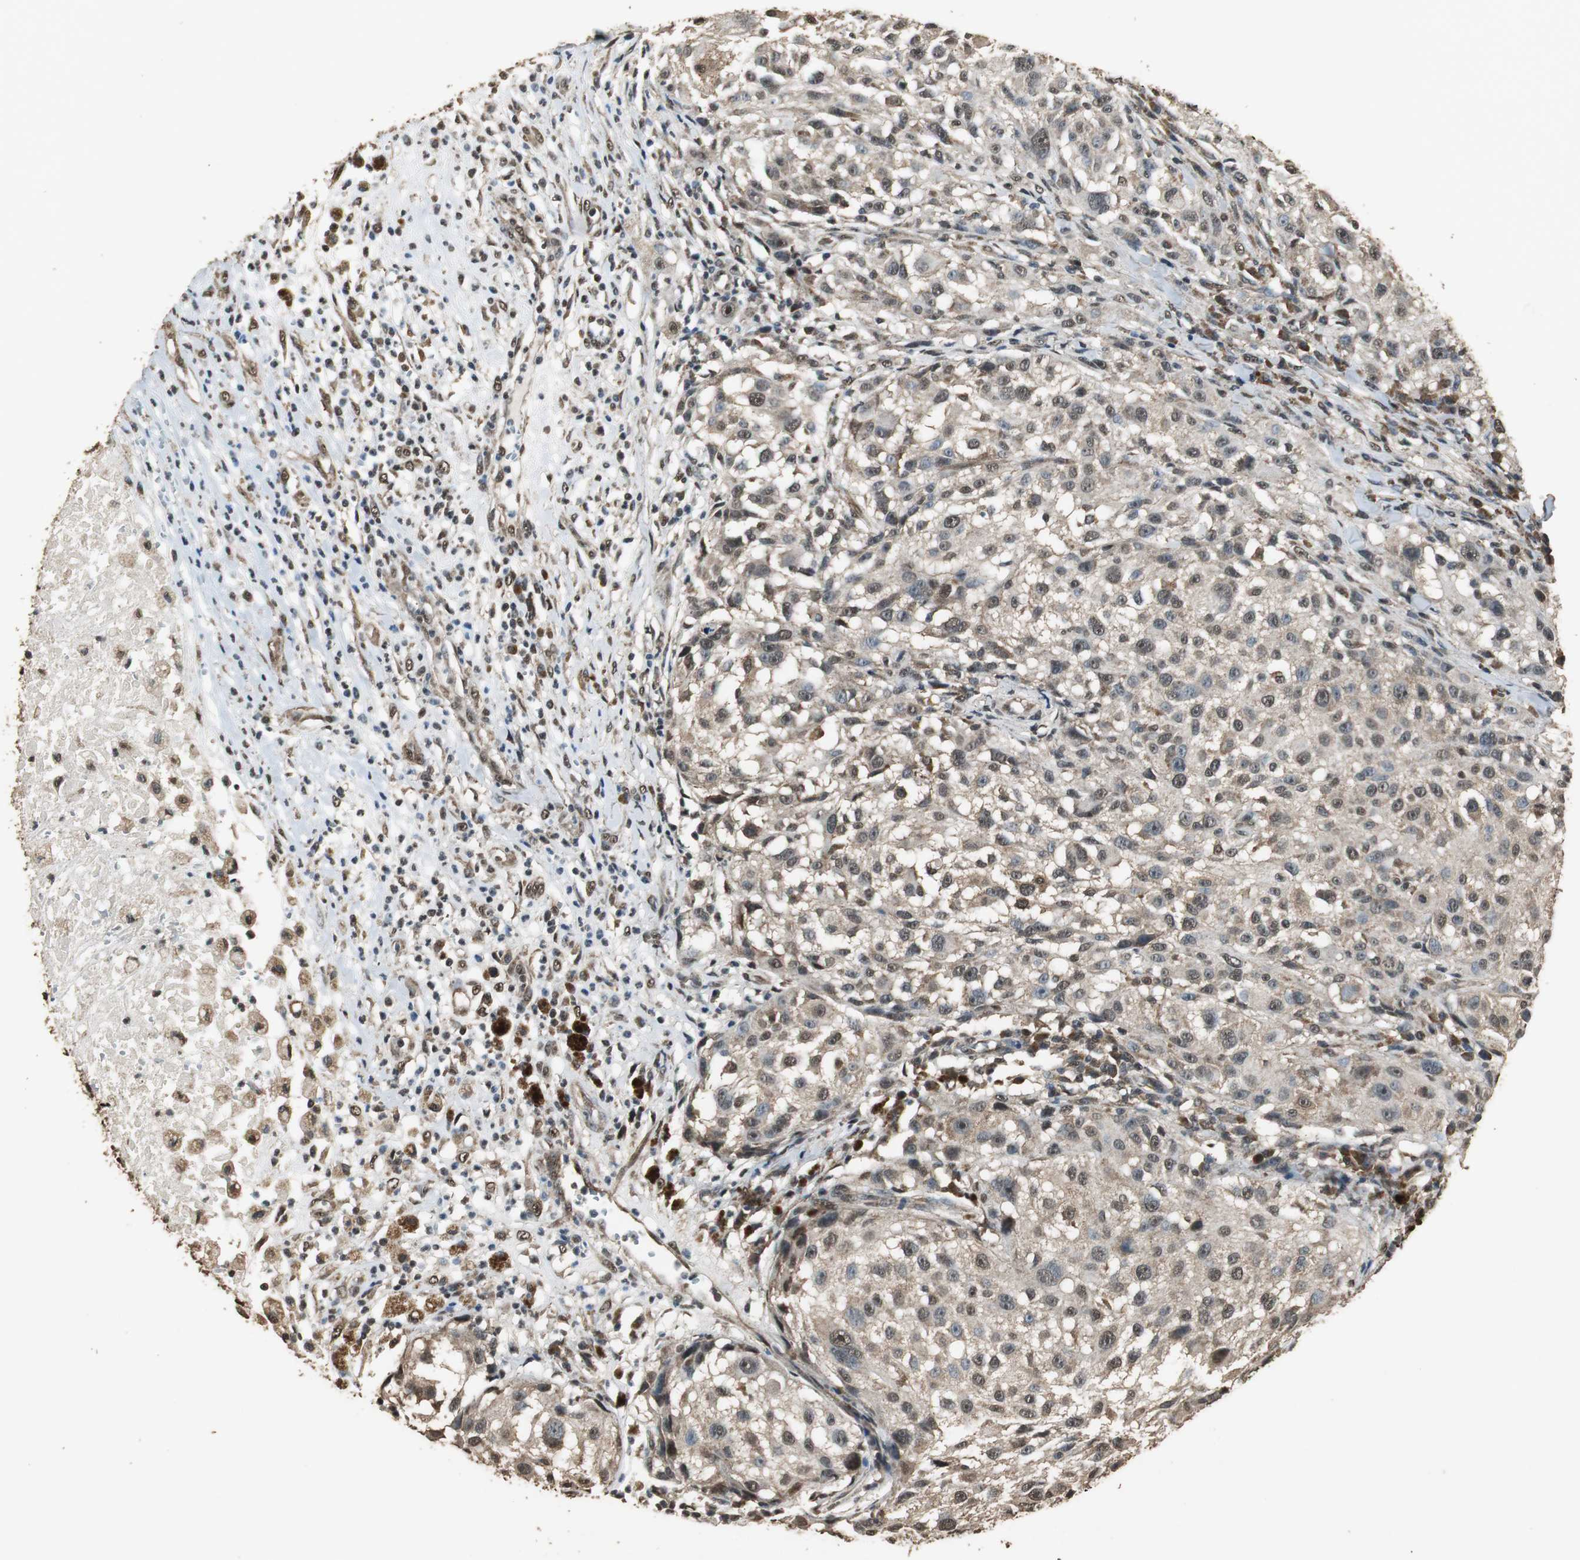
{"staining": {"intensity": "moderate", "quantity": ">75%", "location": "cytoplasmic/membranous,nuclear"}, "tissue": "melanoma", "cell_type": "Tumor cells", "image_type": "cancer", "snomed": [{"axis": "morphology", "description": "Necrosis, NOS"}, {"axis": "morphology", "description": "Malignant melanoma, NOS"}, {"axis": "topography", "description": "Skin"}], "caption": "Protein staining demonstrates moderate cytoplasmic/membranous and nuclear positivity in approximately >75% of tumor cells in melanoma. (IHC, brightfield microscopy, high magnification).", "gene": "PPP1R13B", "patient": {"sex": "female", "age": 87}}